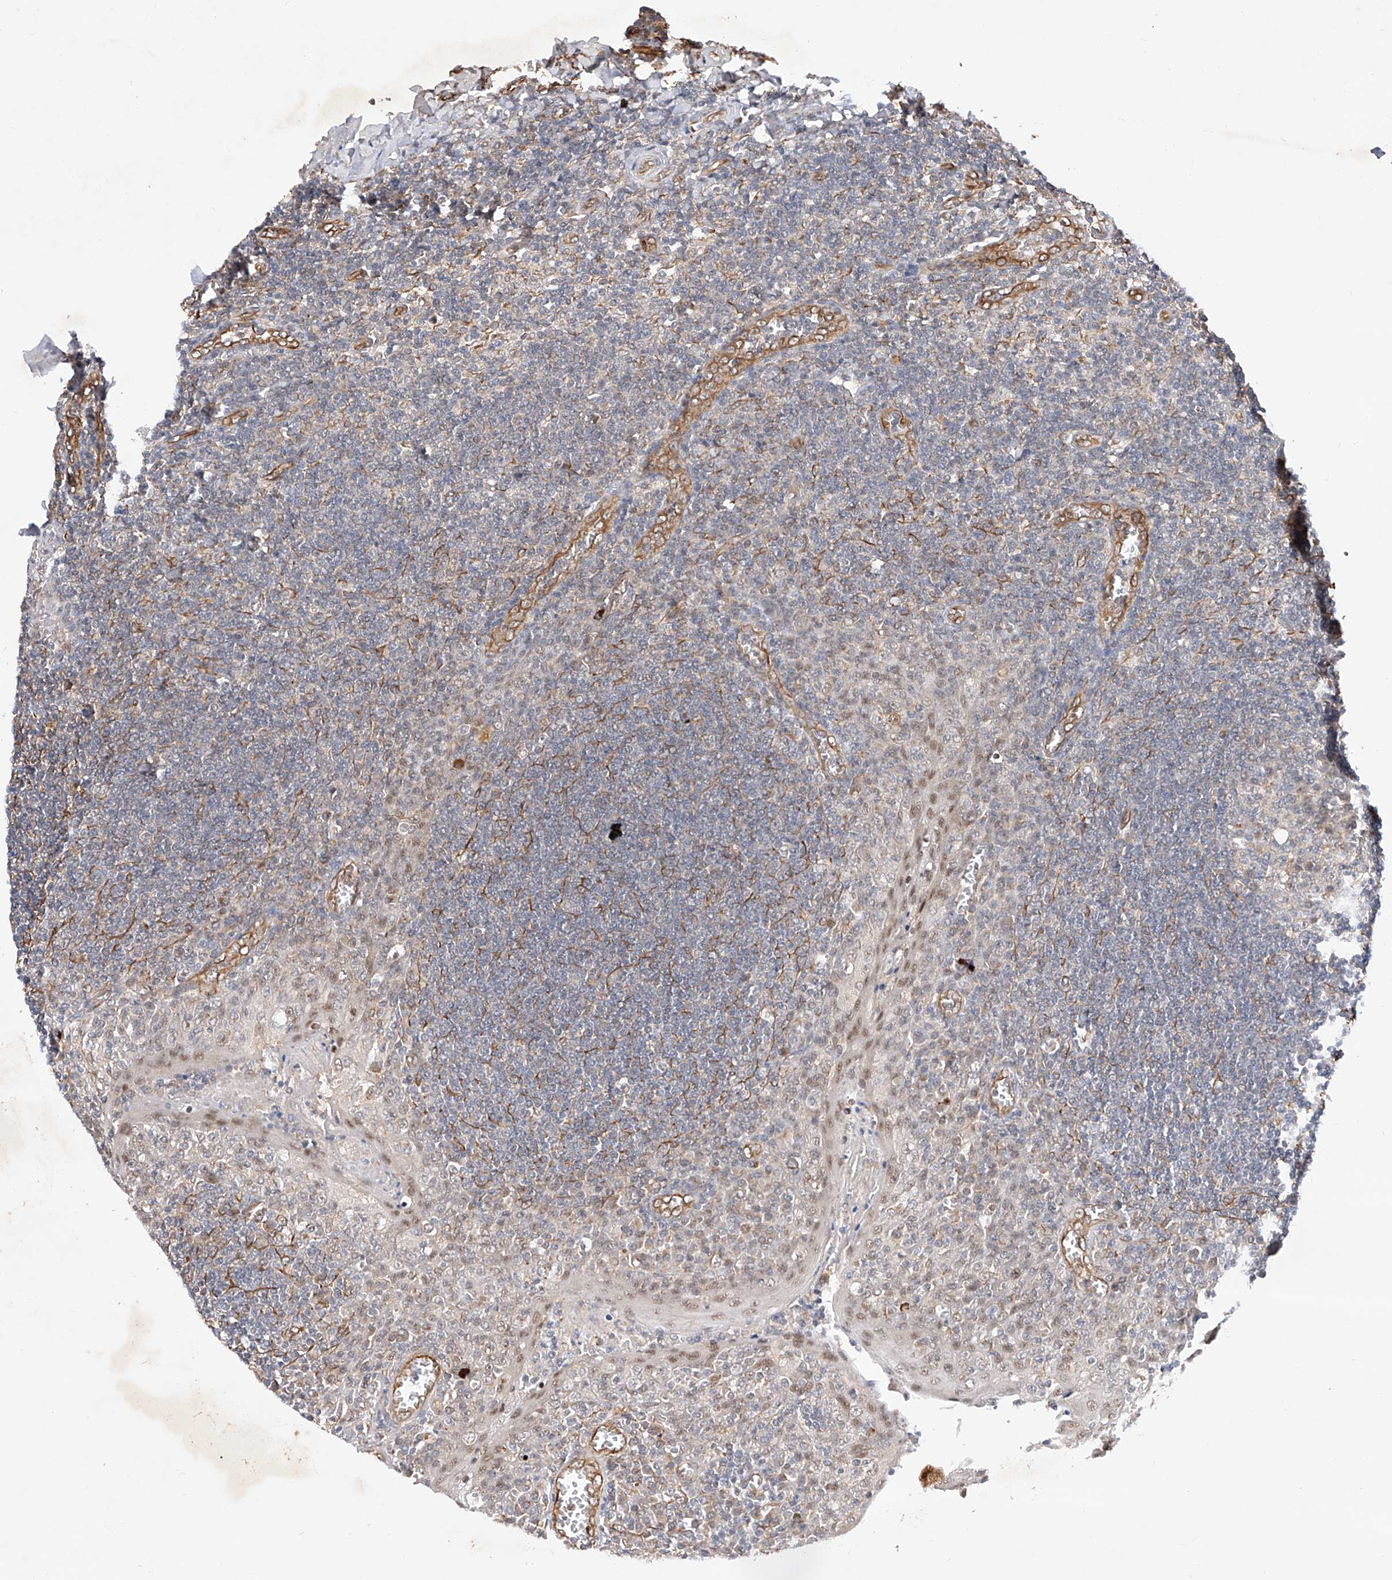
{"staining": {"intensity": "weak", "quantity": "<25%", "location": "cytoplasmic/membranous"}, "tissue": "tonsil", "cell_type": "Germinal center cells", "image_type": "normal", "snomed": [{"axis": "morphology", "description": "Normal tissue, NOS"}, {"axis": "topography", "description": "Tonsil"}], "caption": "This histopathology image is of normal tonsil stained with immunohistochemistry (IHC) to label a protein in brown with the nuclei are counter-stained blue. There is no expression in germinal center cells.", "gene": "AMD1", "patient": {"sex": "male", "age": 27}}